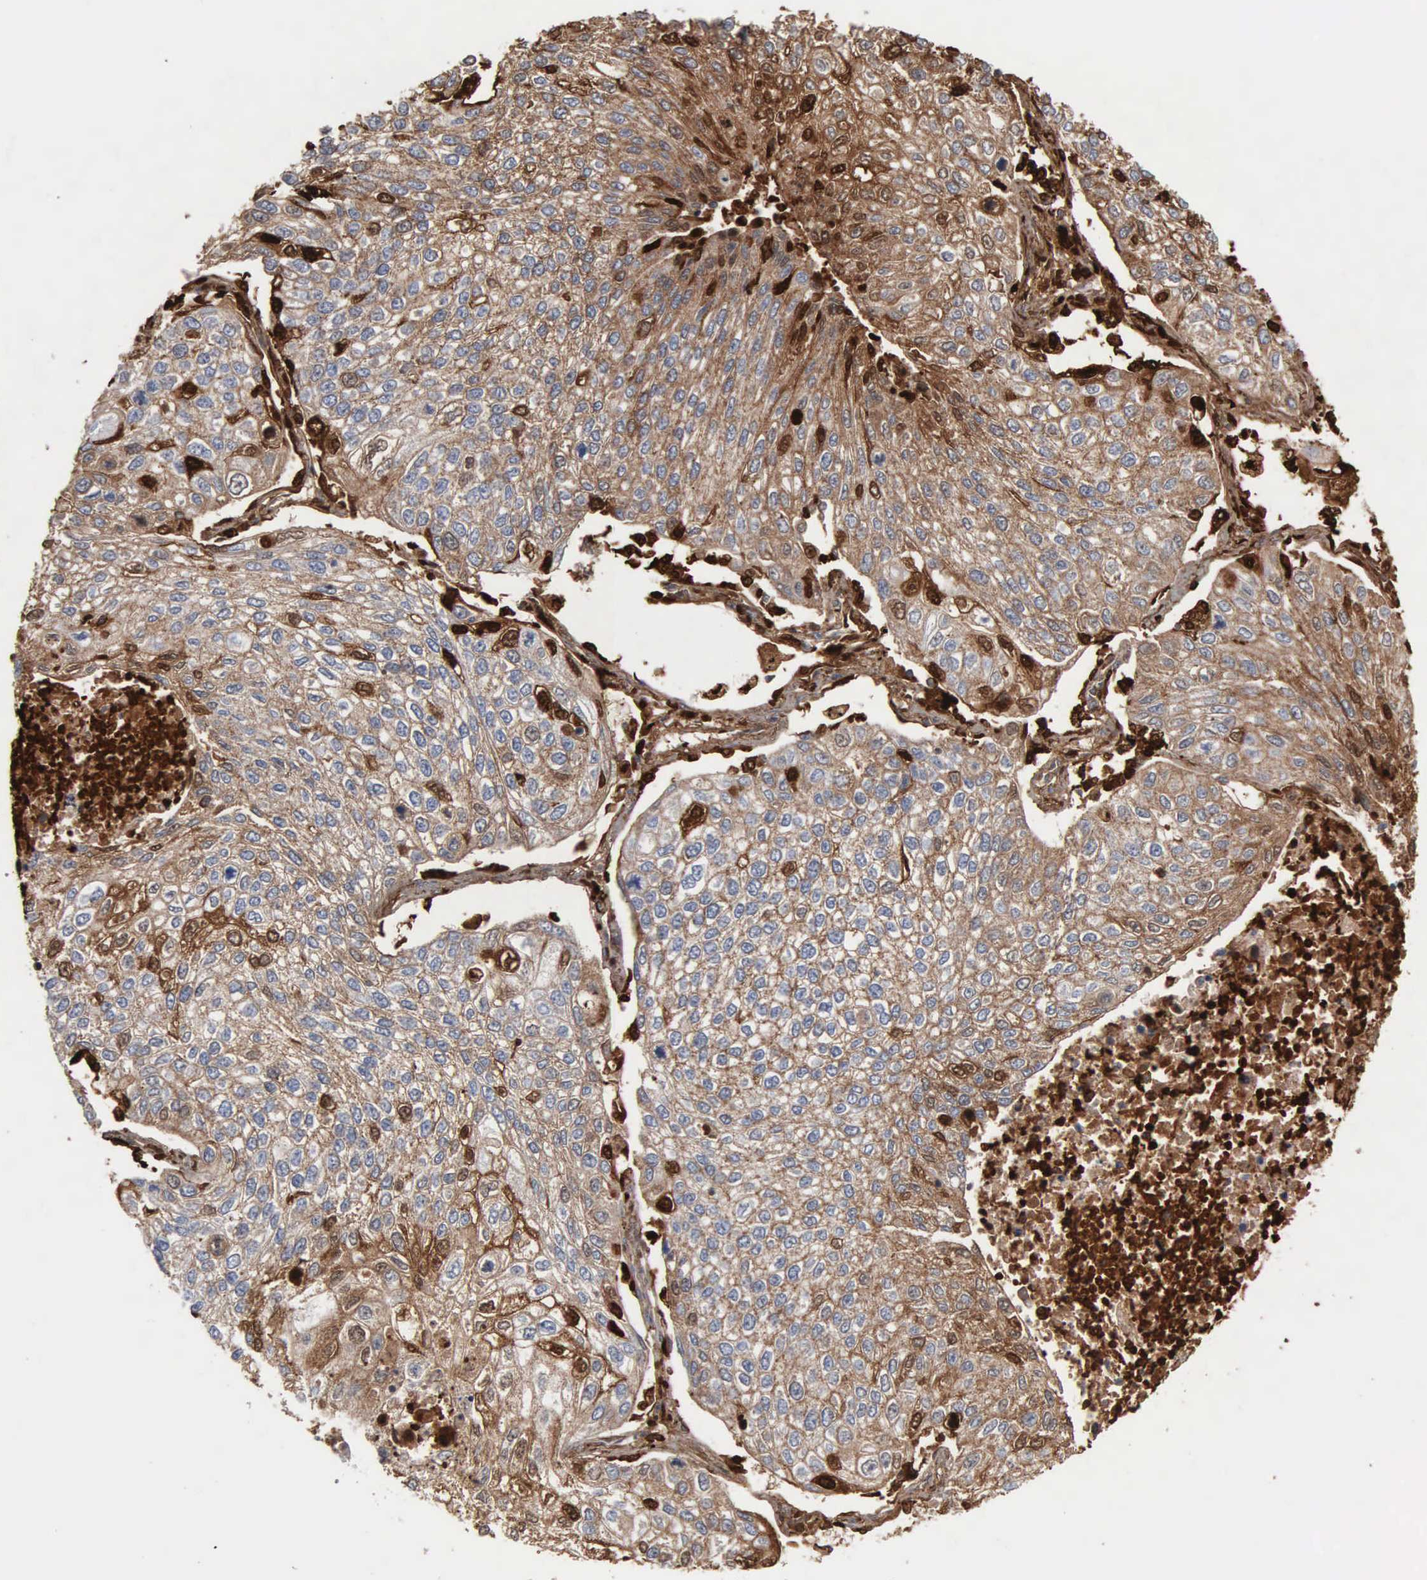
{"staining": {"intensity": "moderate", "quantity": "25%-75%", "location": "cytoplasmic/membranous"}, "tissue": "lung cancer", "cell_type": "Tumor cells", "image_type": "cancer", "snomed": [{"axis": "morphology", "description": "Squamous cell carcinoma, NOS"}, {"axis": "topography", "description": "Lung"}], "caption": "Approximately 25%-75% of tumor cells in human squamous cell carcinoma (lung) exhibit moderate cytoplasmic/membranous protein expression as visualized by brown immunohistochemical staining.", "gene": "FN1", "patient": {"sex": "male", "age": 75}}